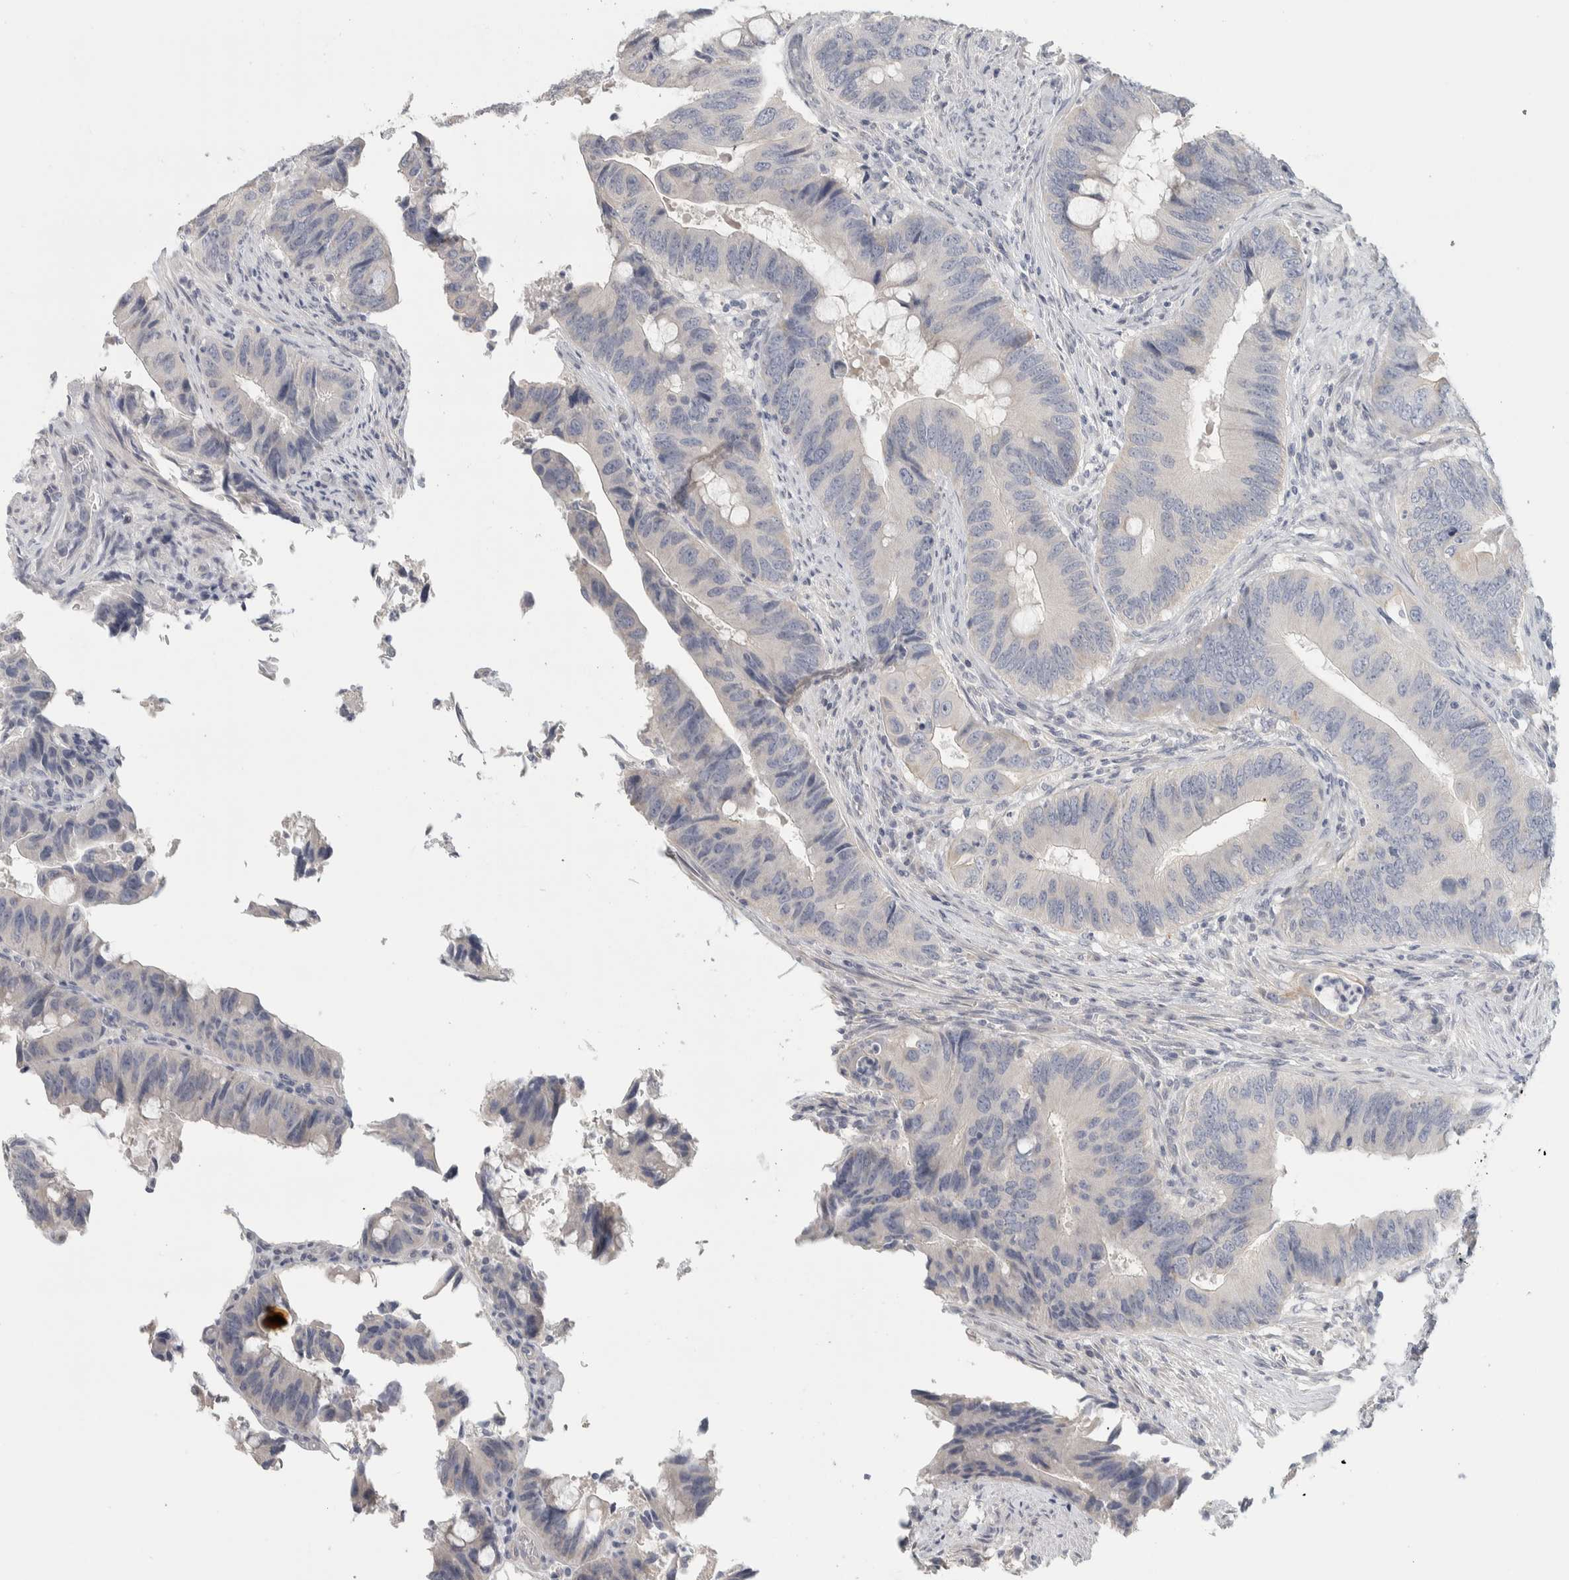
{"staining": {"intensity": "negative", "quantity": "none", "location": "none"}, "tissue": "colorectal cancer", "cell_type": "Tumor cells", "image_type": "cancer", "snomed": [{"axis": "morphology", "description": "Adenocarcinoma, NOS"}, {"axis": "topography", "description": "Colon"}], "caption": "A high-resolution micrograph shows immunohistochemistry (IHC) staining of adenocarcinoma (colorectal), which displays no significant staining in tumor cells.", "gene": "DCXR", "patient": {"sex": "male", "age": 71}}